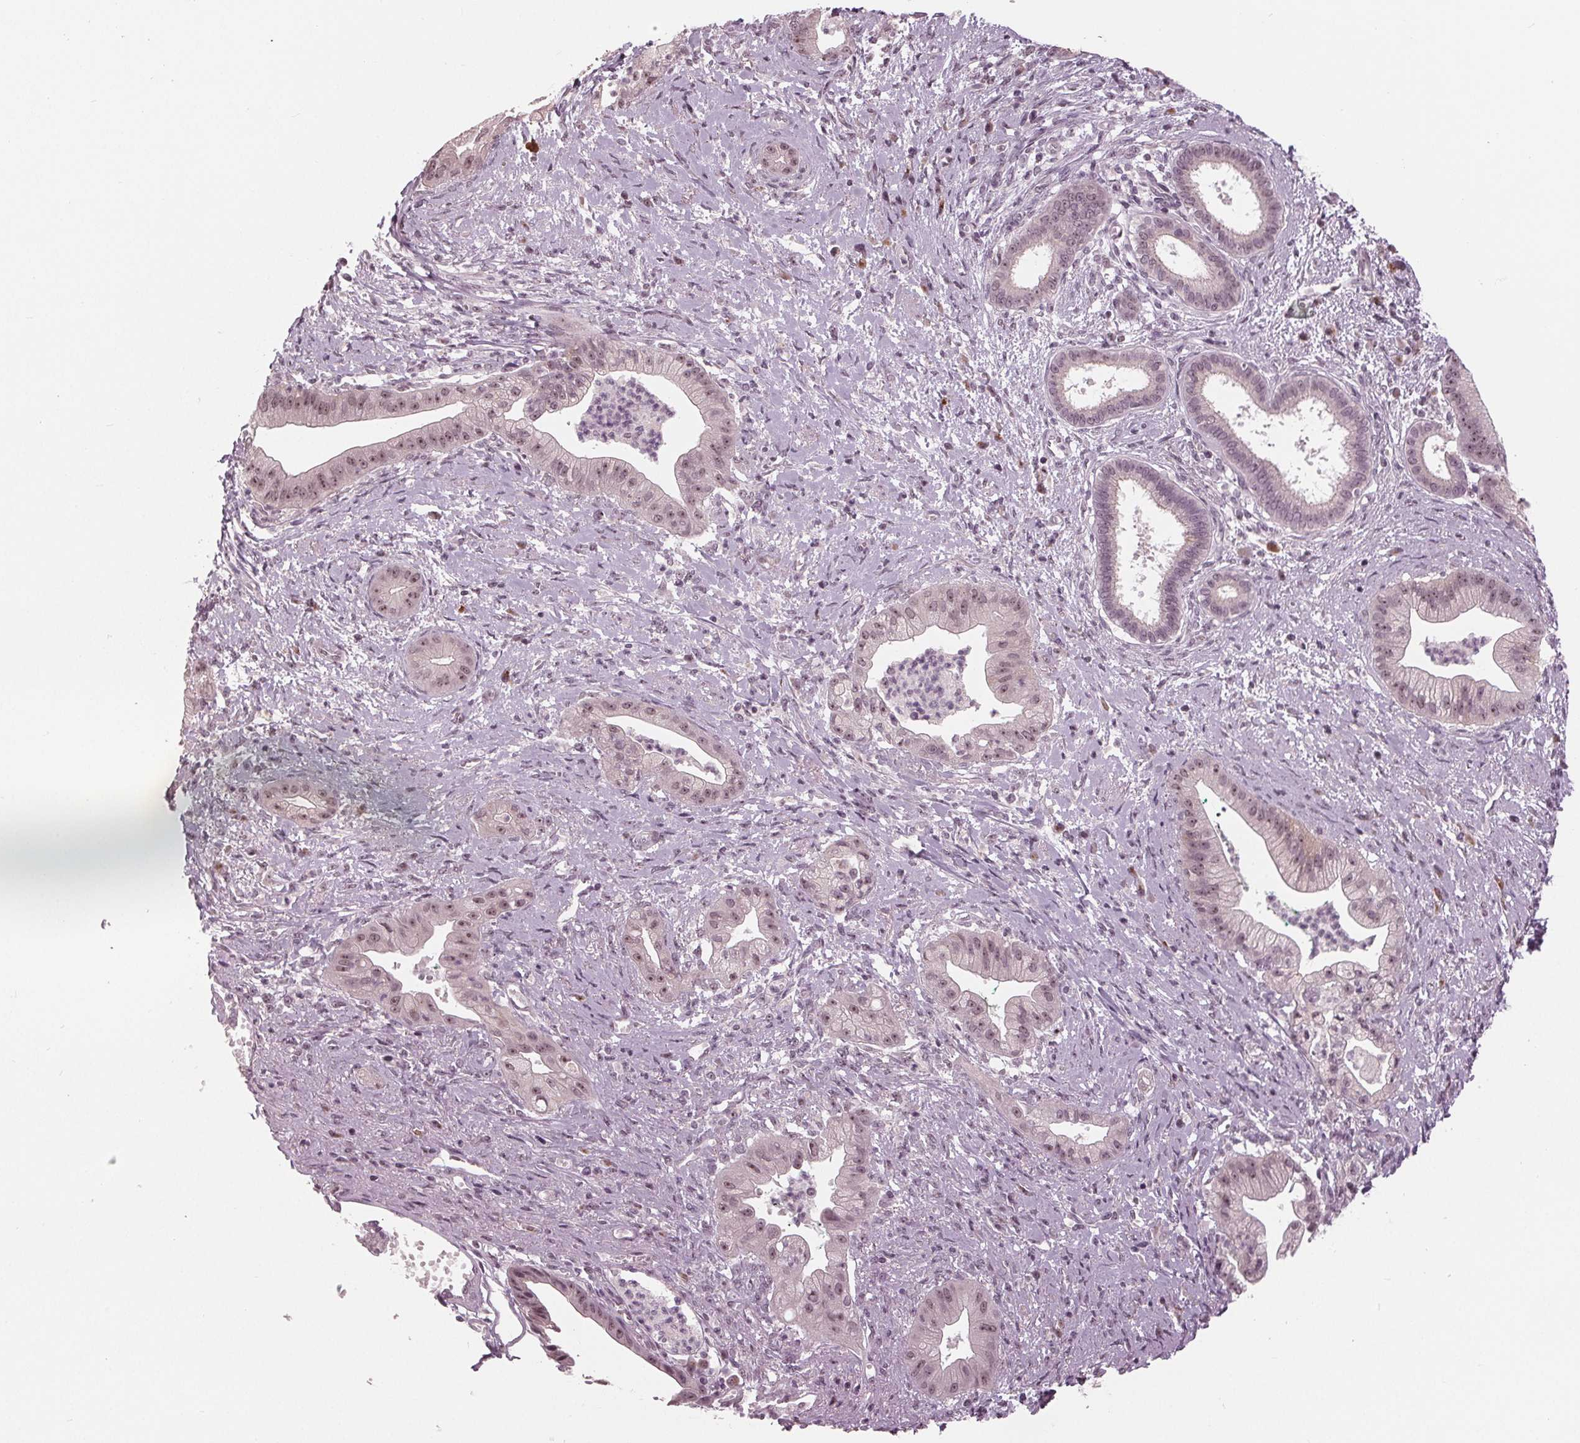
{"staining": {"intensity": "moderate", "quantity": "25%-75%", "location": "nuclear"}, "tissue": "pancreatic cancer", "cell_type": "Tumor cells", "image_type": "cancer", "snomed": [{"axis": "morphology", "description": "Normal tissue, NOS"}, {"axis": "morphology", "description": "Adenocarcinoma, NOS"}, {"axis": "topography", "description": "Lymph node"}, {"axis": "topography", "description": "Pancreas"}], "caption": "This image demonstrates immunohistochemistry staining of human pancreatic cancer (adenocarcinoma), with medium moderate nuclear positivity in approximately 25%-75% of tumor cells.", "gene": "SLX4", "patient": {"sex": "female", "age": 58}}